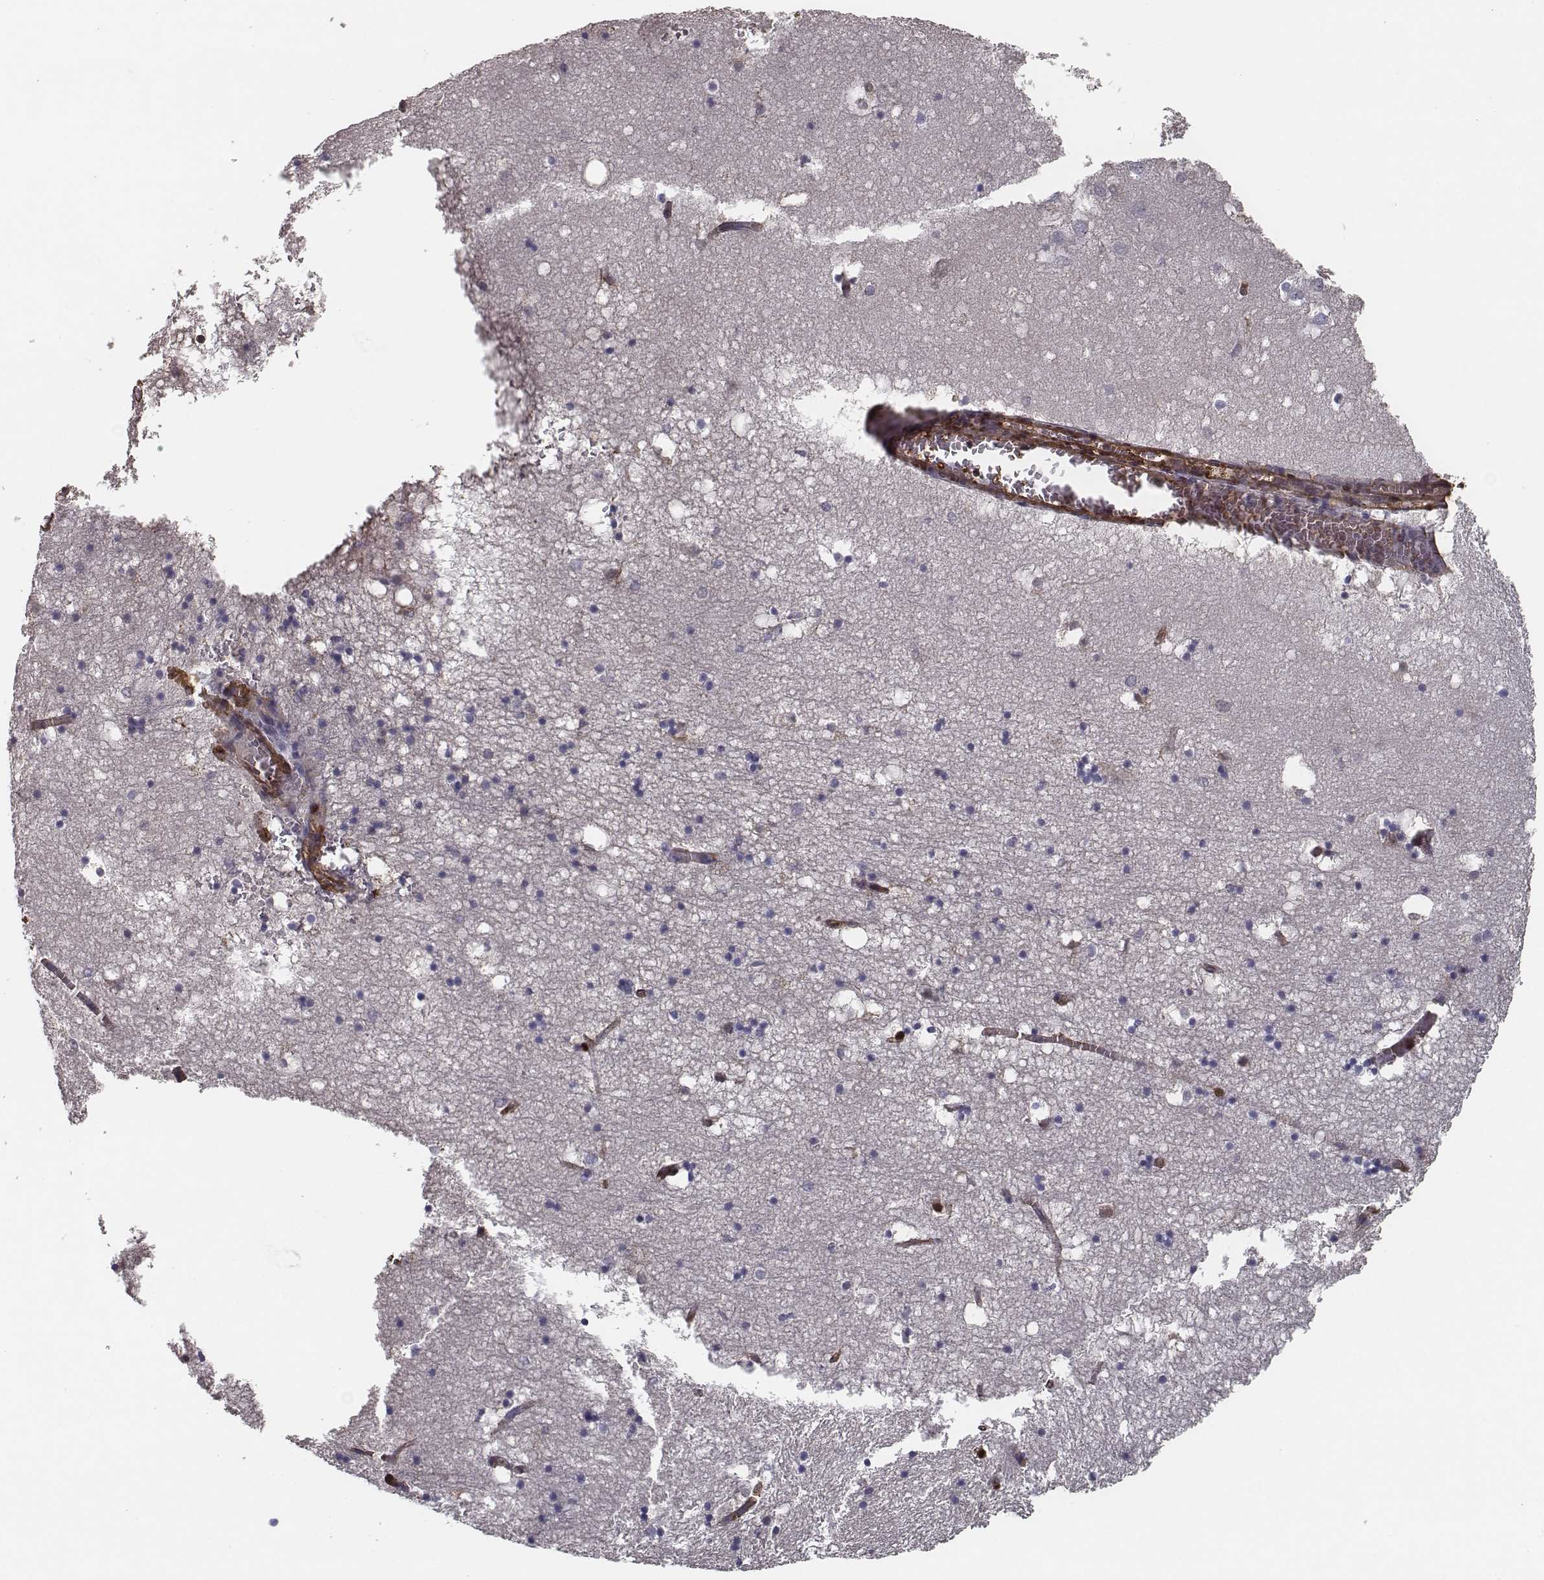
{"staining": {"intensity": "negative", "quantity": "none", "location": "none"}, "tissue": "hippocampus", "cell_type": "Glial cells", "image_type": "normal", "snomed": [{"axis": "morphology", "description": "Normal tissue, NOS"}, {"axis": "topography", "description": "Hippocampus"}], "caption": "Glial cells are negative for protein expression in normal human hippocampus. (DAB immunohistochemistry (IHC) visualized using brightfield microscopy, high magnification).", "gene": "ISYNA1", "patient": {"sex": "male", "age": 58}}